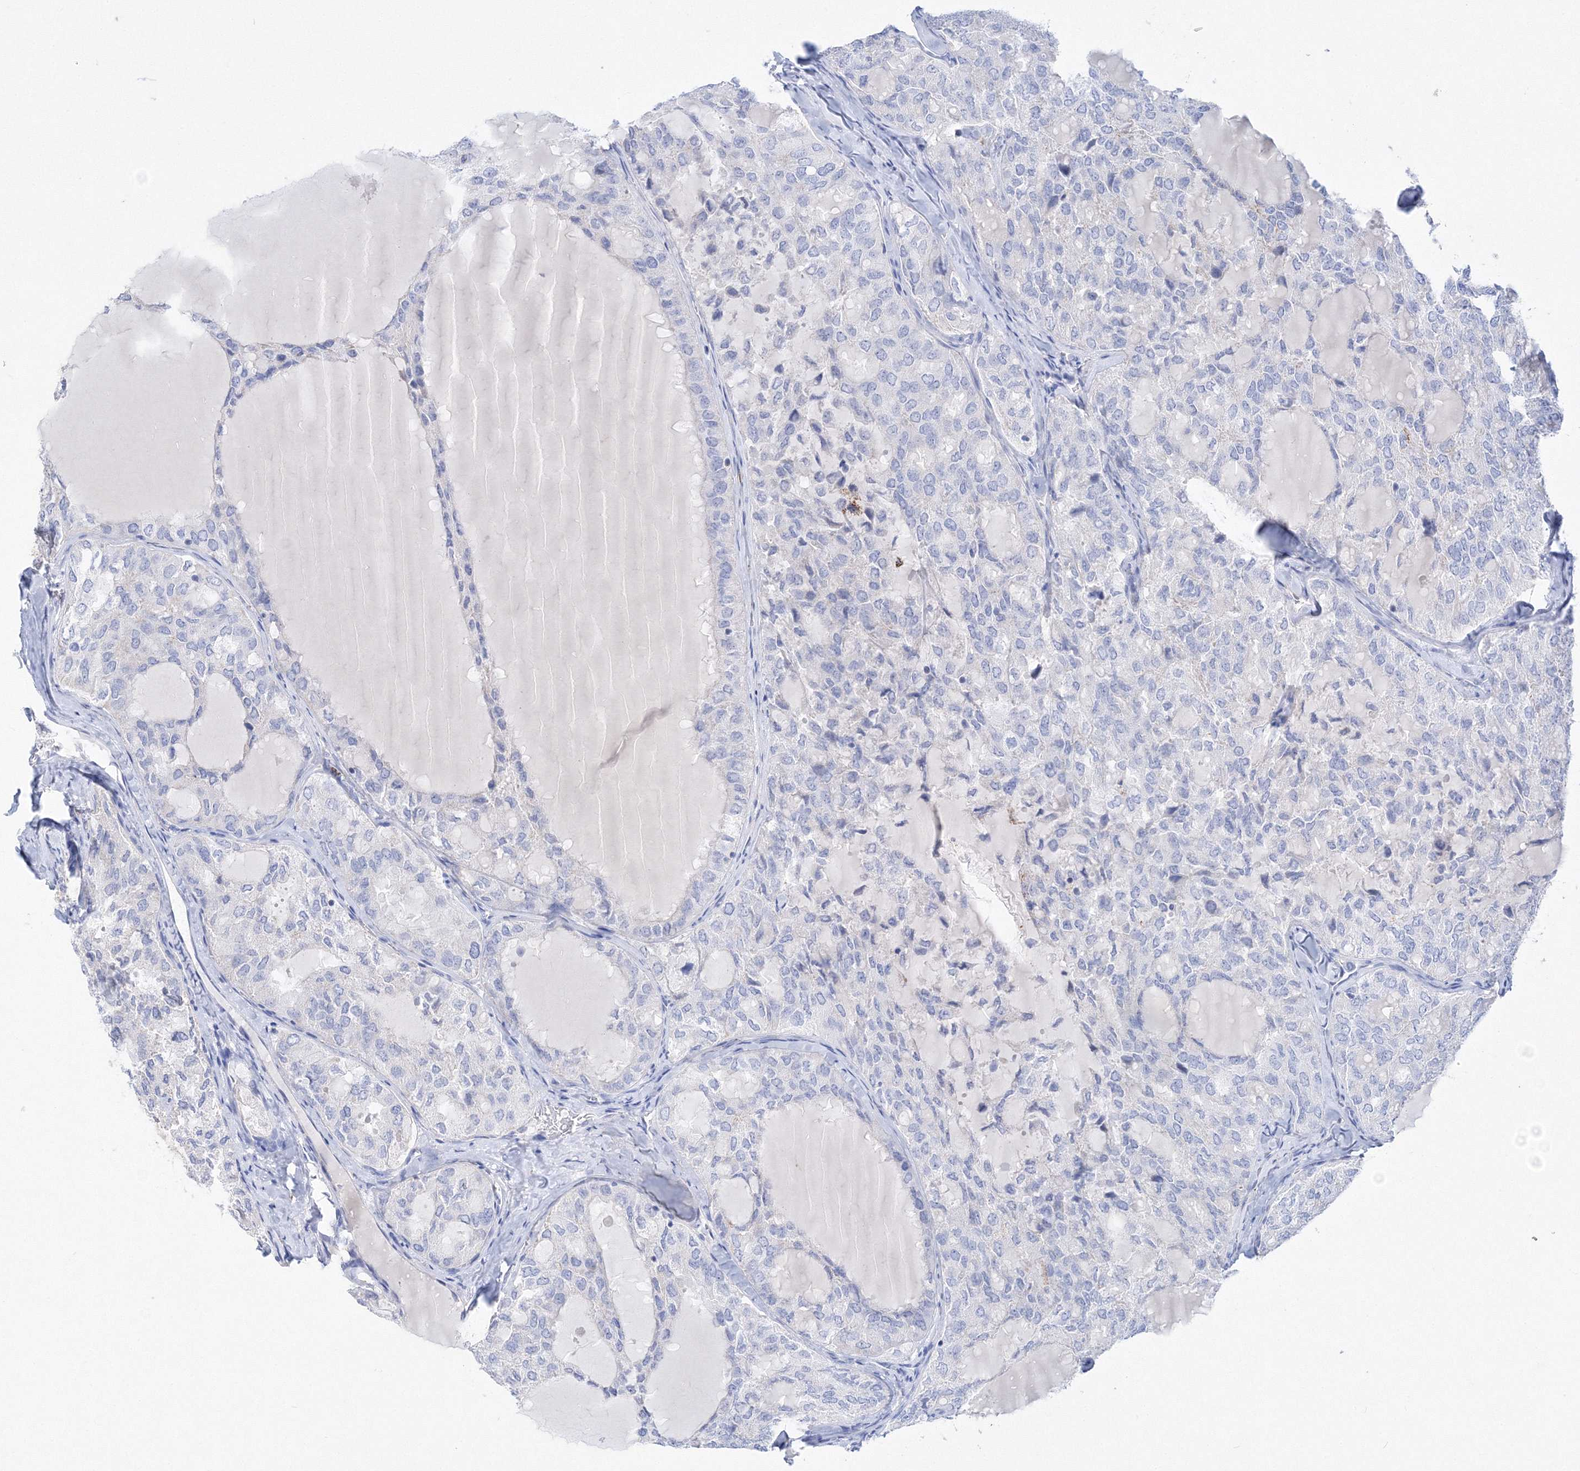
{"staining": {"intensity": "negative", "quantity": "none", "location": "none"}, "tissue": "thyroid cancer", "cell_type": "Tumor cells", "image_type": "cancer", "snomed": [{"axis": "morphology", "description": "Follicular adenoma carcinoma, NOS"}, {"axis": "topography", "description": "Thyroid gland"}], "caption": "A histopathology image of human thyroid cancer (follicular adenoma carcinoma) is negative for staining in tumor cells. The staining was performed using DAB to visualize the protein expression in brown, while the nuclei were stained in blue with hematoxylin (Magnification: 20x).", "gene": "MERTK", "patient": {"sex": "male", "age": 75}}